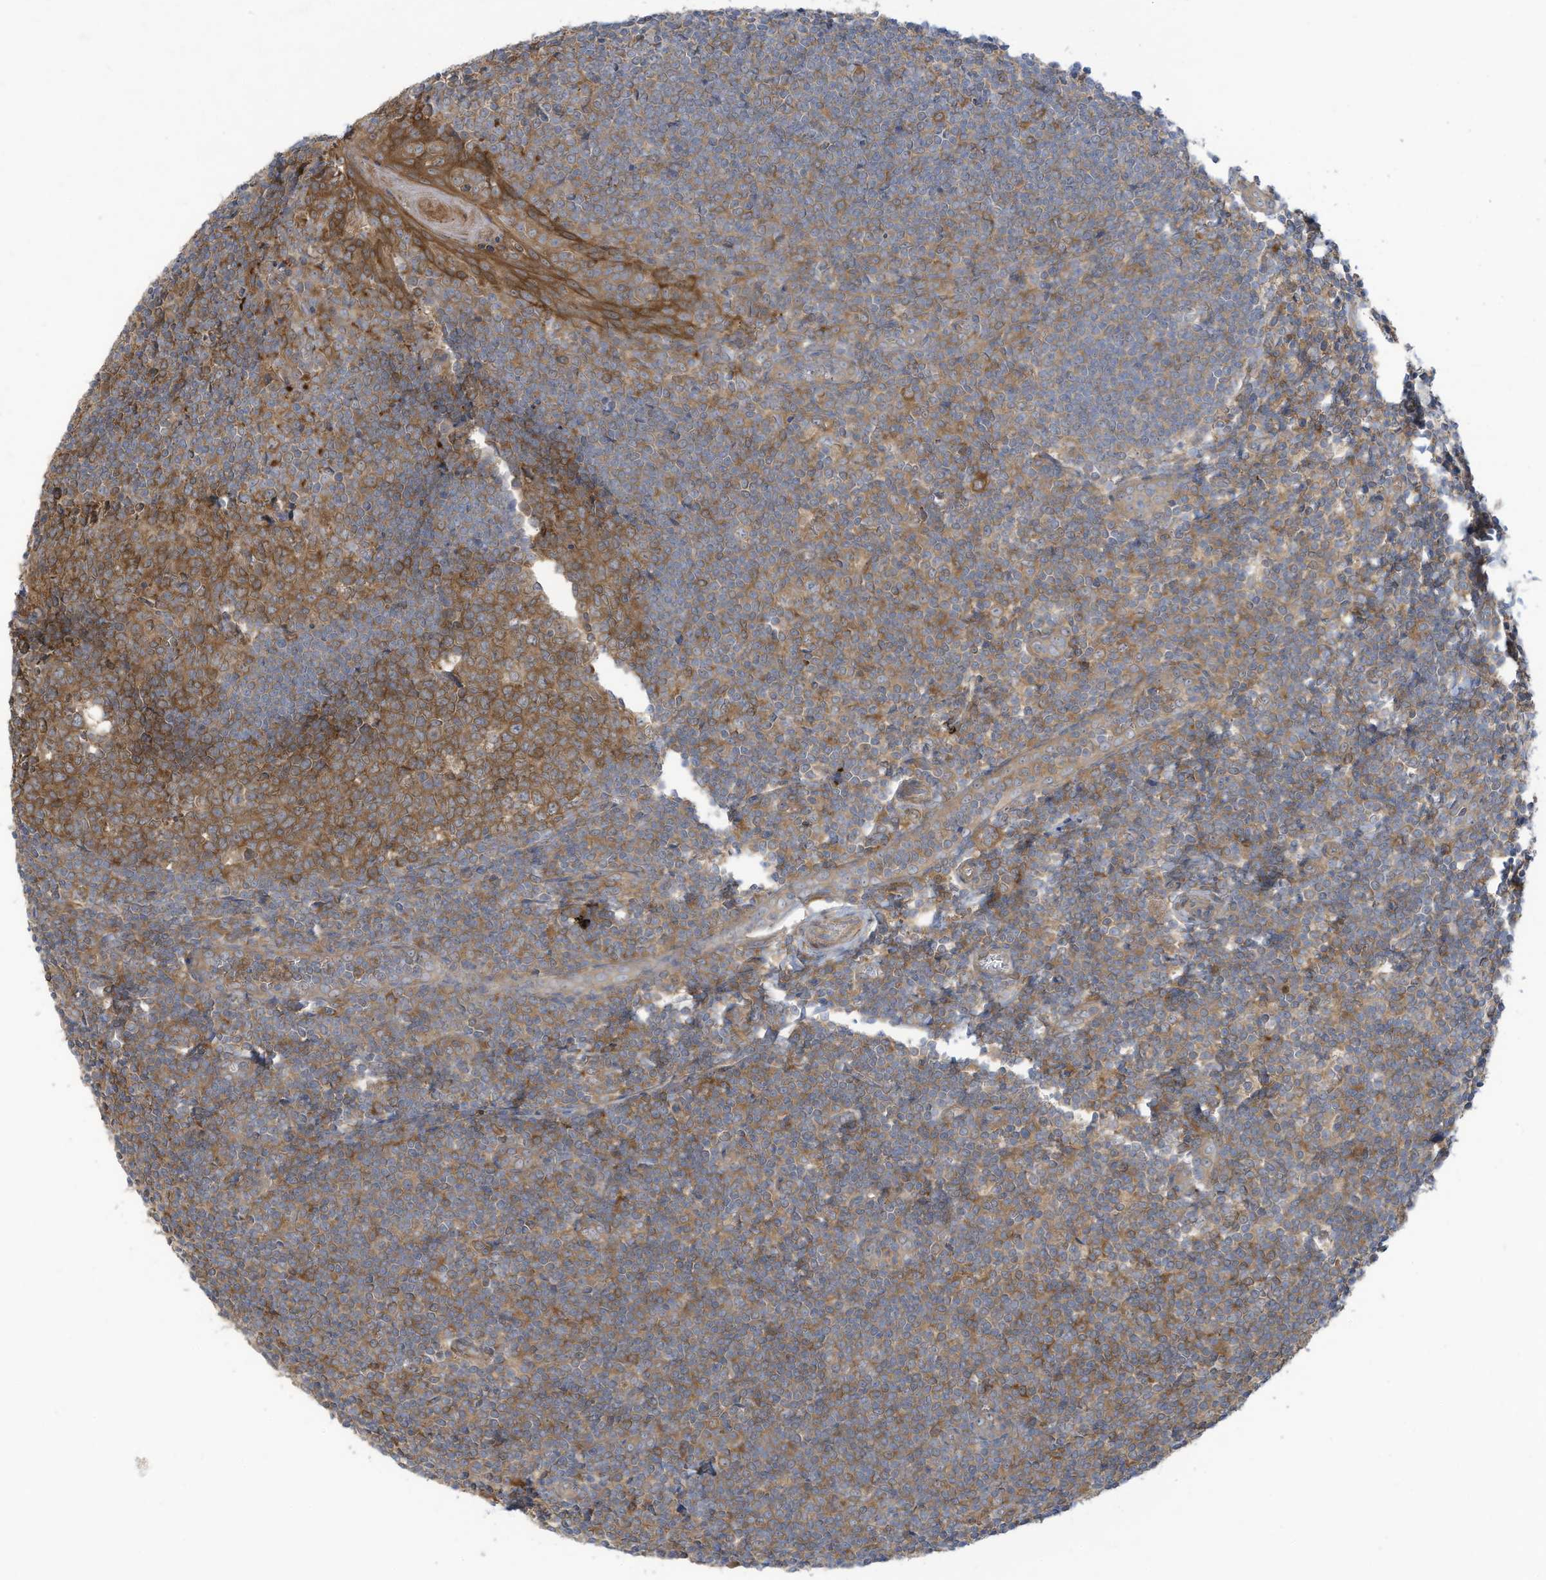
{"staining": {"intensity": "moderate", "quantity": ">75%", "location": "cytoplasmic/membranous"}, "tissue": "tonsil", "cell_type": "Germinal center cells", "image_type": "normal", "snomed": [{"axis": "morphology", "description": "Normal tissue, NOS"}, {"axis": "topography", "description": "Tonsil"}], "caption": "Approximately >75% of germinal center cells in benign human tonsil show moderate cytoplasmic/membranous protein positivity as visualized by brown immunohistochemical staining.", "gene": "ADI1", "patient": {"sex": "male", "age": 27}}